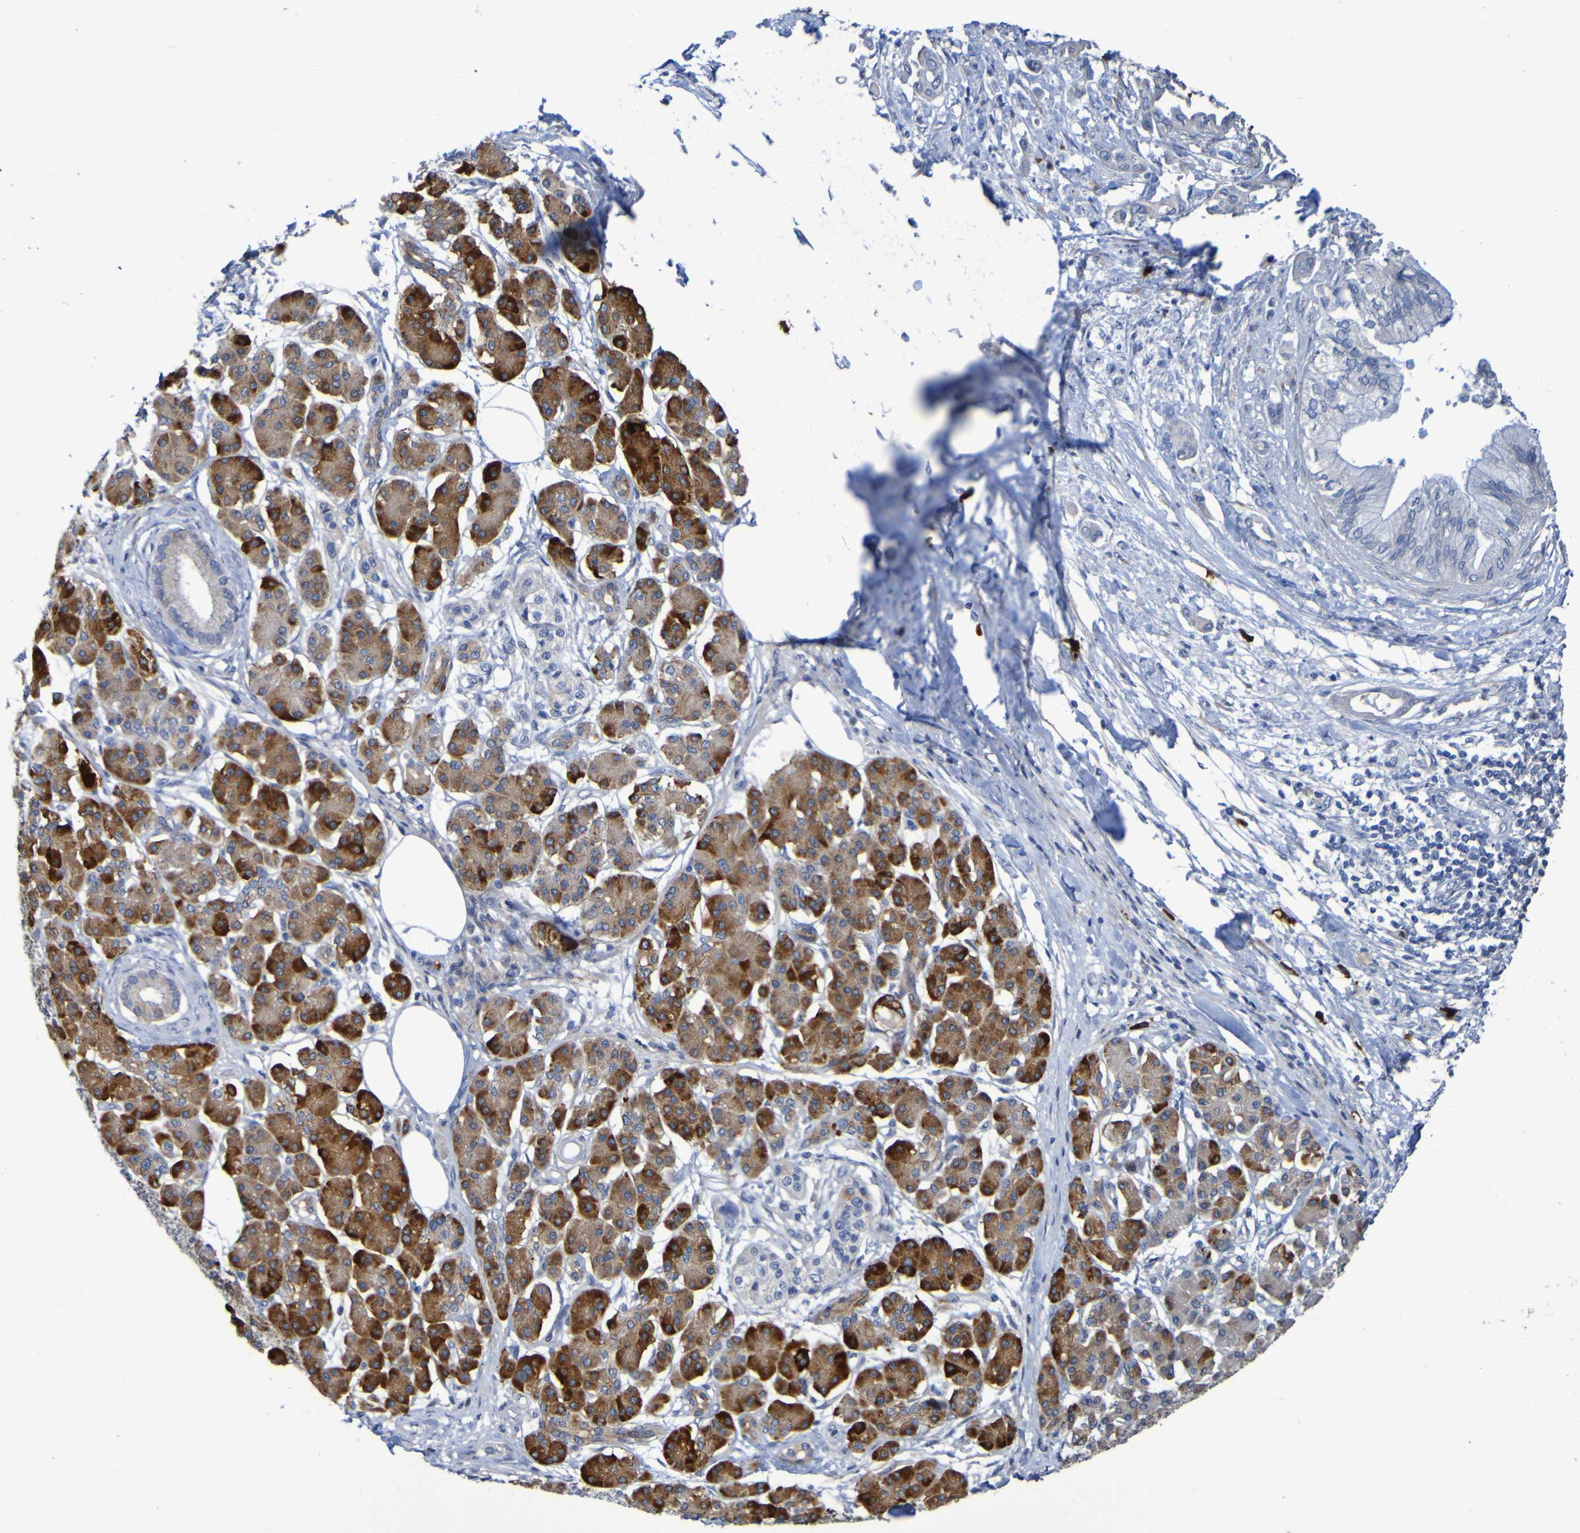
{"staining": {"intensity": "negative", "quantity": "none", "location": "none"}, "tissue": "pancreatic cancer", "cell_type": "Tumor cells", "image_type": "cancer", "snomed": [{"axis": "morphology", "description": "Adenocarcinoma, NOS"}, {"axis": "morphology", "description": "Adenocarcinoma, metastatic, NOS"}, {"axis": "topography", "description": "Lymph node"}, {"axis": "topography", "description": "Pancreas"}, {"axis": "topography", "description": "Duodenum"}], "caption": "Tumor cells show no significant staining in adenocarcinoma (pancreatic).", "gene": "C11orf24", "patient": {"sex": "female", "age": 64}}